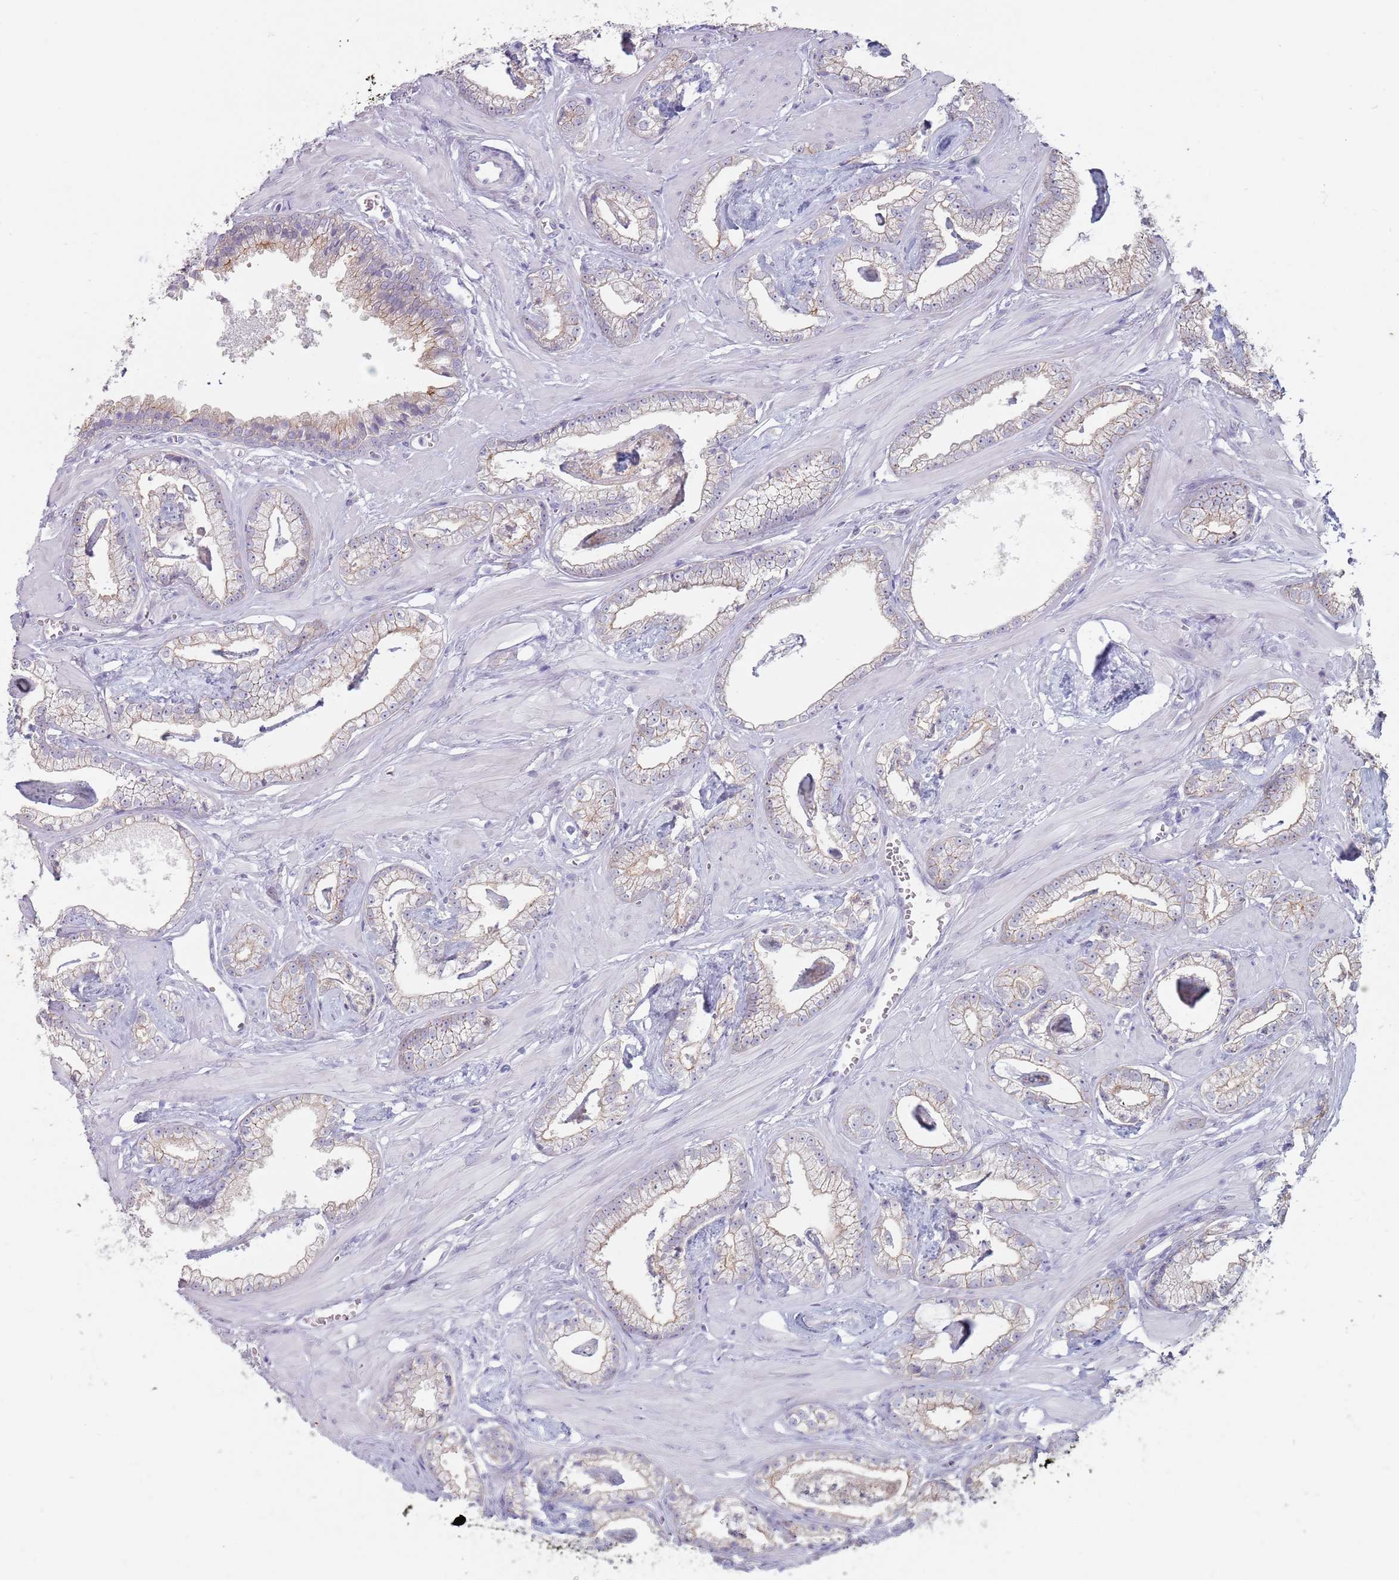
{"staining": {"intensity": "negative", "quantity": "none", "location": "none"}, "tissue": "prostate cancer", "cell_type": "Tumor cells", "image_type": "cancer", "snomed": [{"axis": "morphology", "description": "Adenocarcinoma, Low grade"}, {"axis": "topography", "description": "Prostate"}], "caption": "DAB immunohistochemical staining of prostate cancer (low-grade adenocarcinoma) demonstrates no significant expression in tumor cells.", "gene": "STYK1", "patient": {"sex": "male", "age": 60}}